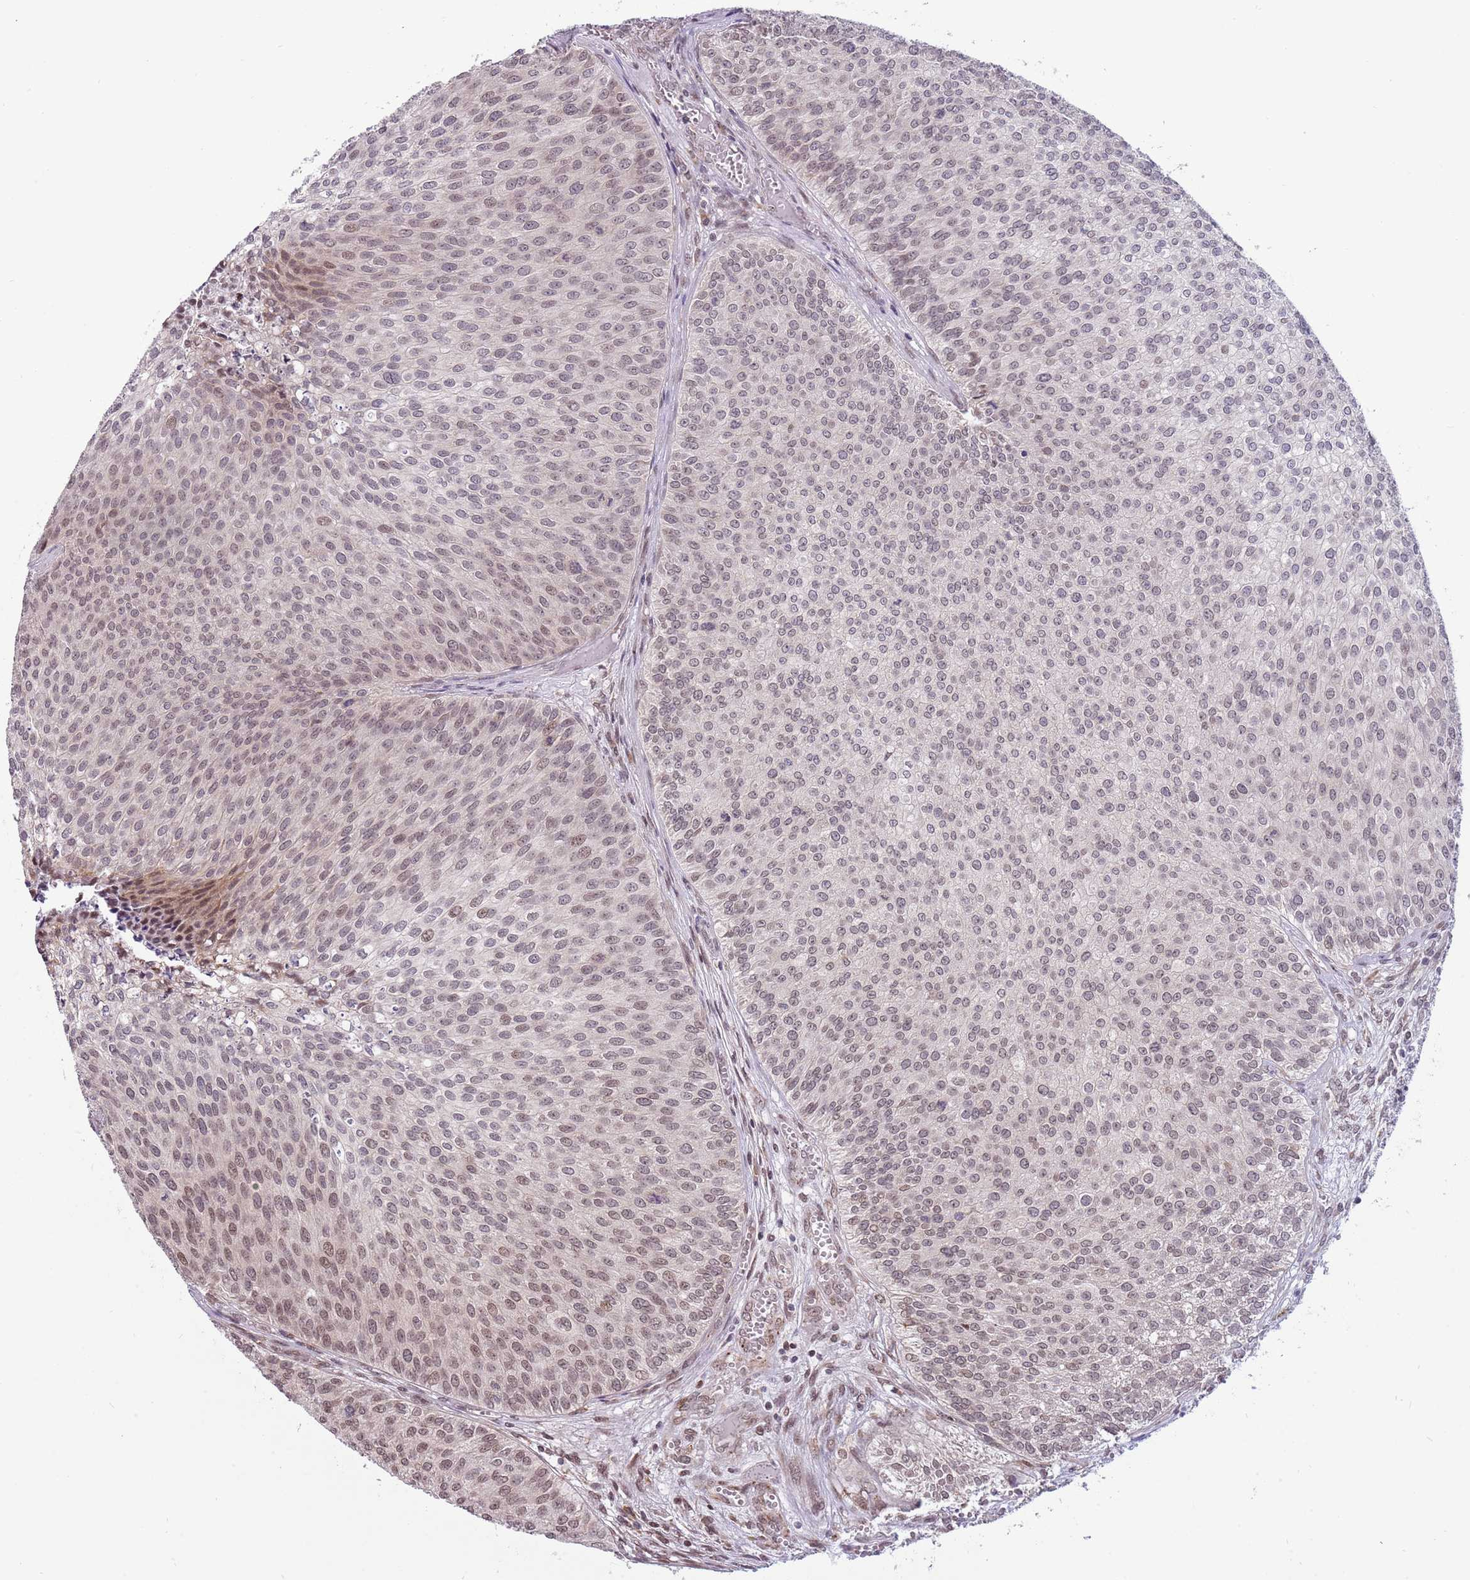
{"staining": {"intensity": "moderate", "quantity": "25%-75%", "location": "nuclear"}, "tissue": "urothelial cancer", "cell_type": "Tumor cells", "image_type": "cancer", "snomed": [{"axis": "morphology", "description": "Urothelial carcinoma, Low grade"}, {"axis": "topography", "description": "Urinary bladder"}], "caption": "DAB (3,3'-diaminobenzidine) immunohistochemical staining of human urothelial cancer exhibits moderate nuclear protein expression in approximately 25%-75% of tumor cells. (DAB = brown stain, brightfield microscopy at high magnification).", "gene": "BARD1", "patient": {"sex": "male", "age": 84}}